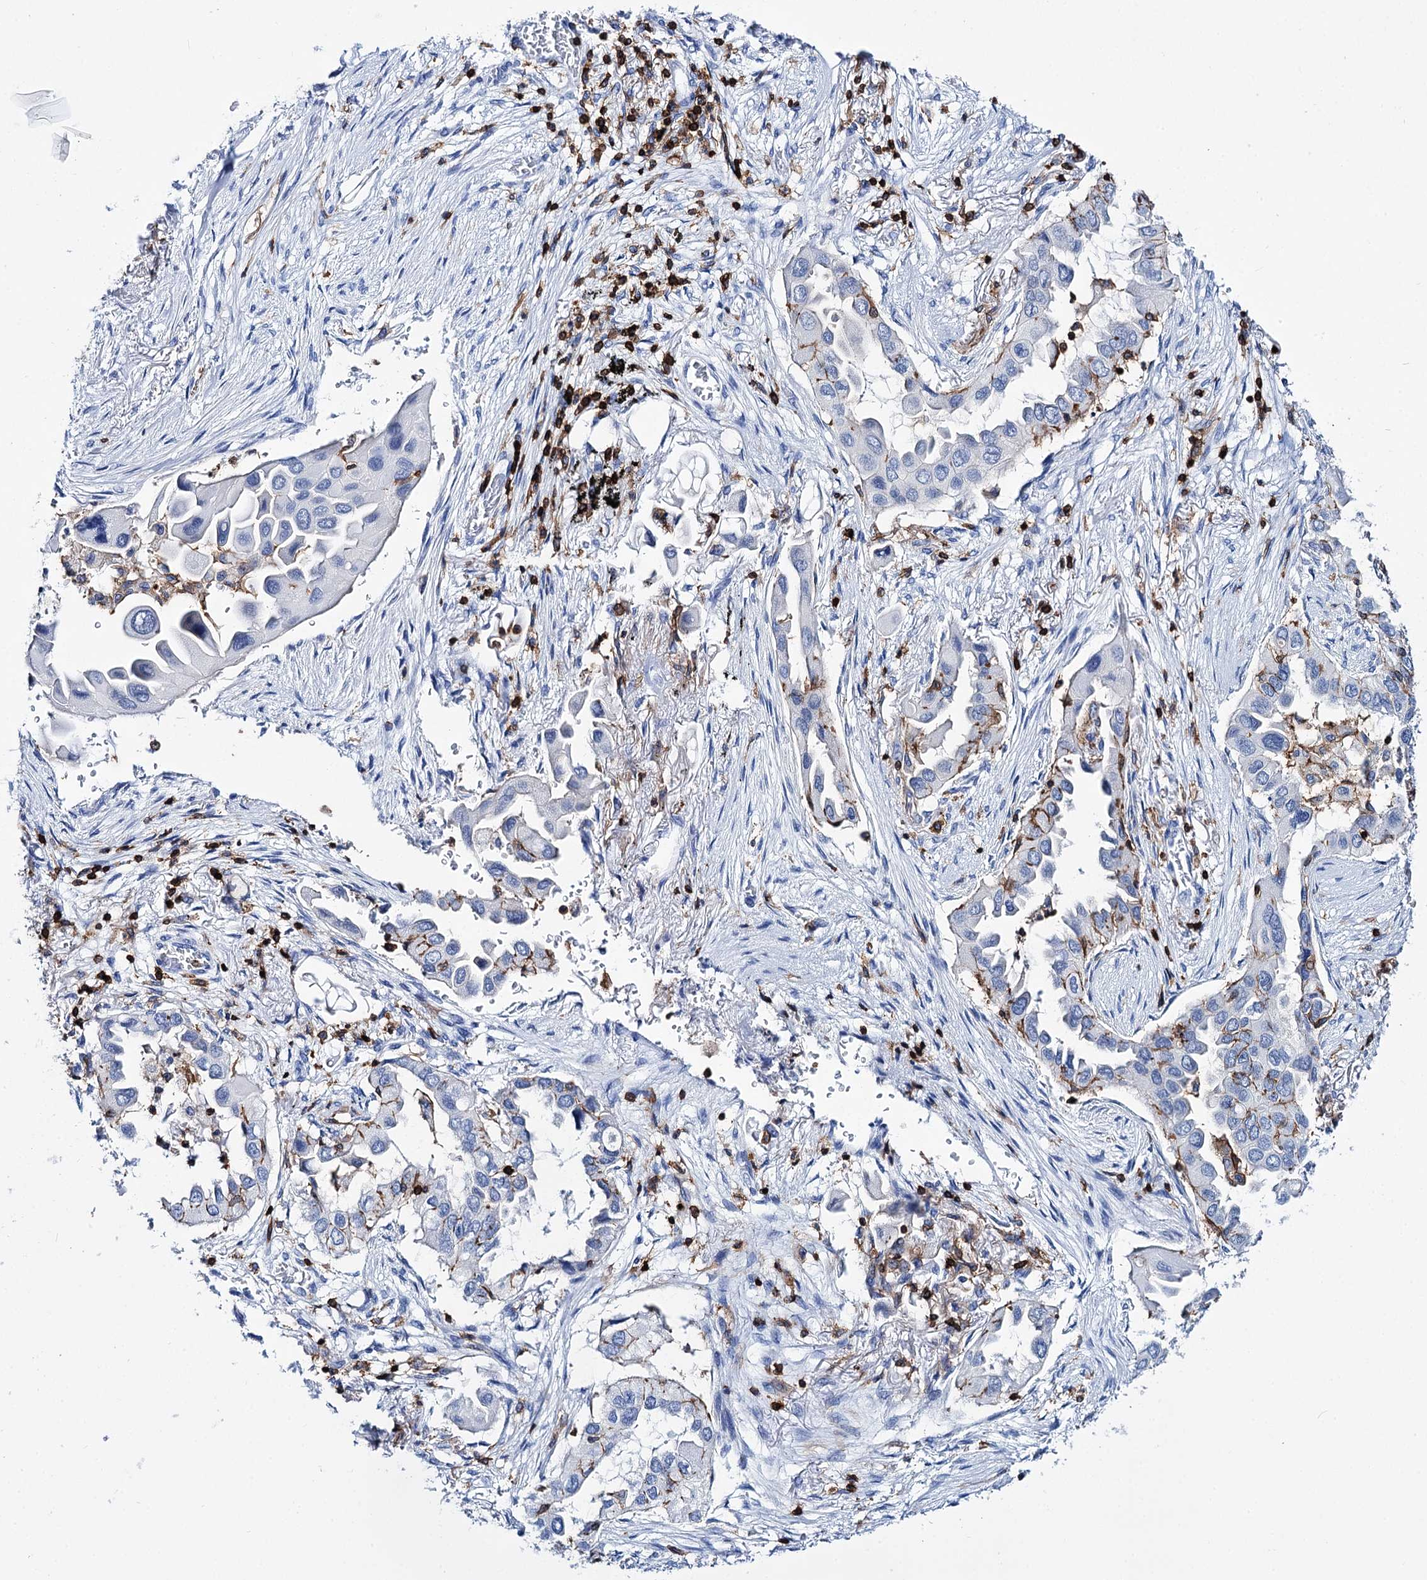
{"staining": {"intensity": "moderate", "quantity": "<25%", "location": "cytoplasmic/membranous"}, "tissue": "lung cancer", "cell_type": "Tumor cells", "image_type": "cancer", "snomed": [{"axis": "morphology", "description": "Adenocarcinoma, NOS"}, {"axis": "topography", "description": "Lung"}], "caption": "Tumor cells reveal low levels of moderate cytoplasmic/membranous positivity in about <25% of cells in lung cancer.", "gene": "DEF6", "patient": {"sex": "female", "age": 76}}